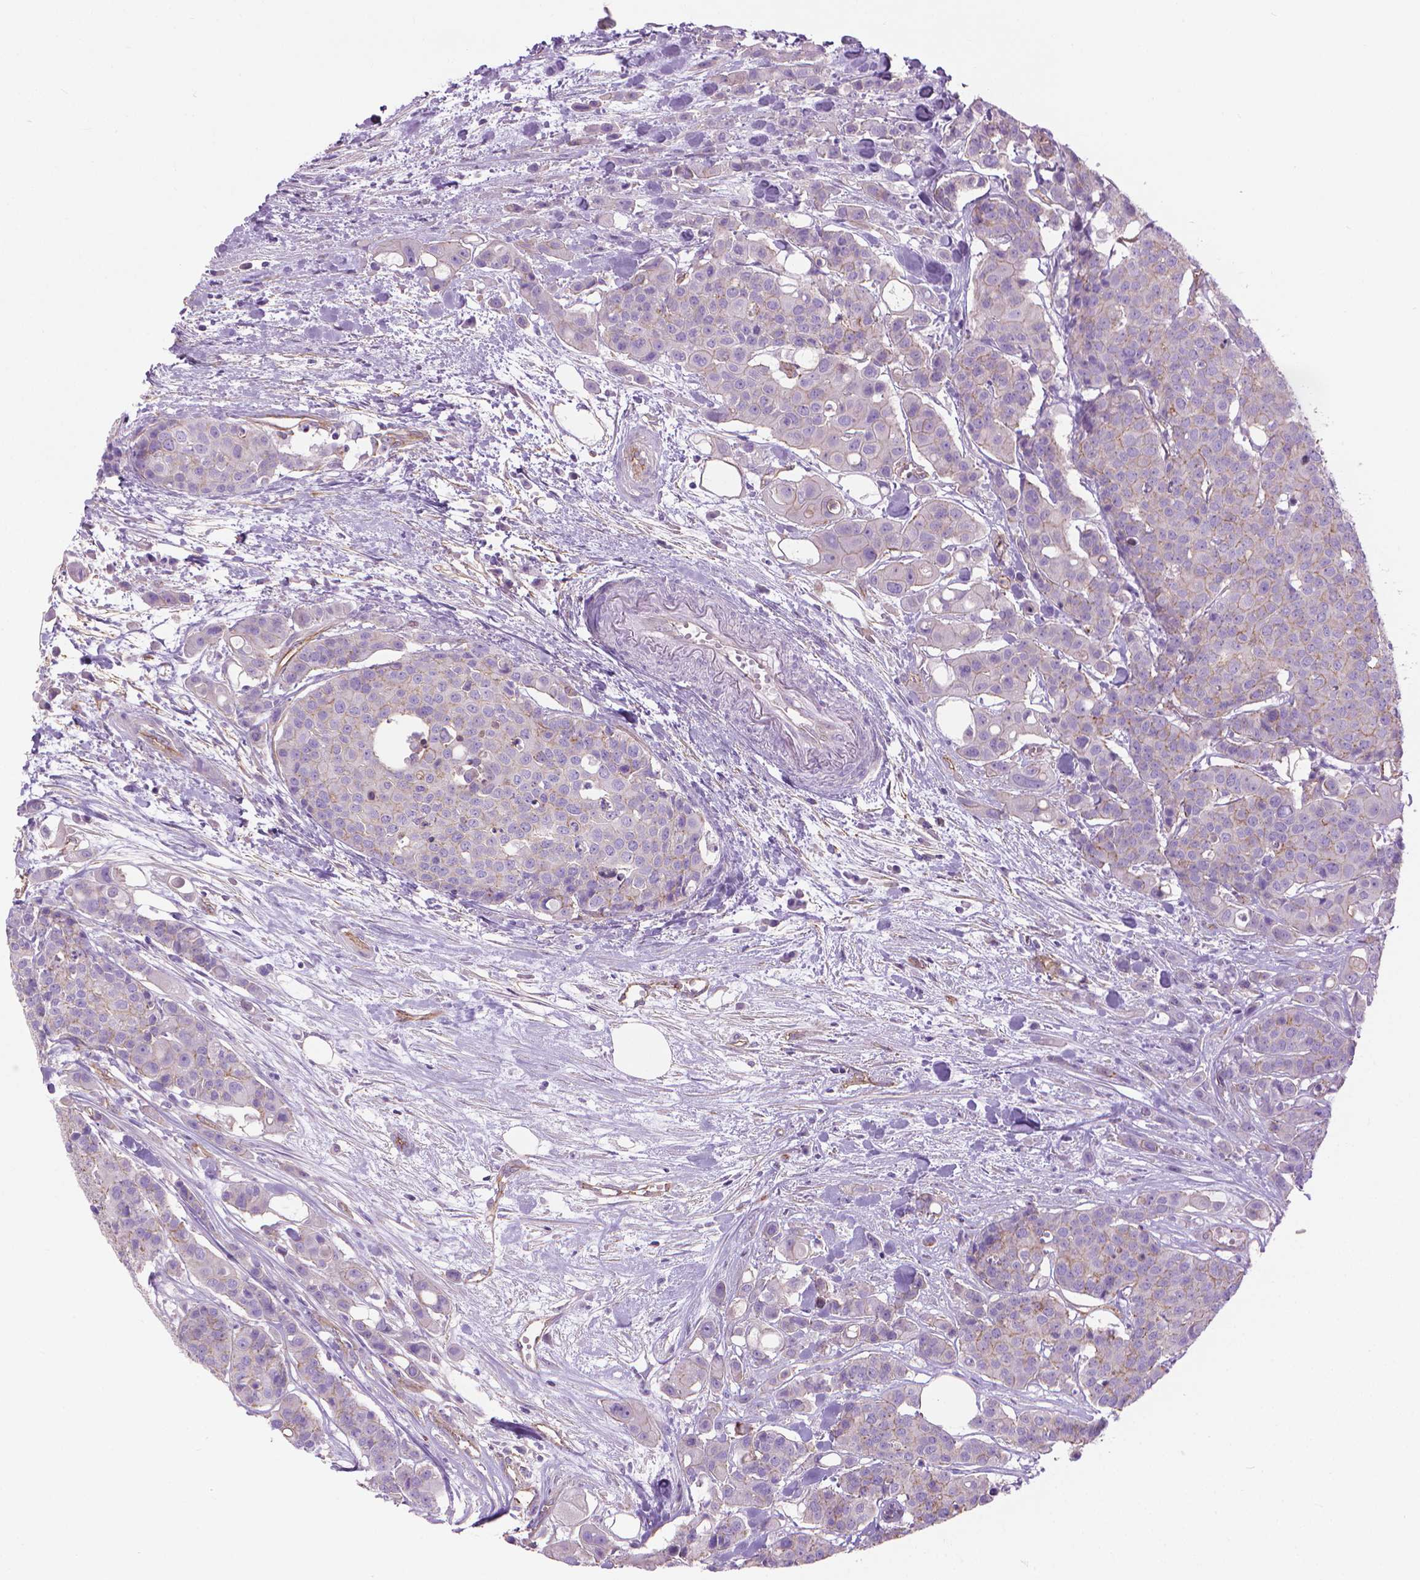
{"staining": {"intensity": "weak", "quantity": "<25%", "location": "cytoplasmic/membranous"}, "tissue": "carcinoid", "cell_type": "Tumor cells", "image_type": "cancer", "snomed": [{"axis": "morphology", "description": "Carcinoid, malignant, NOS"}, {"axis": "topography", "description": "Colon"}], "caption": "Image shows no significant protein staining in tumor cells of carcinoid.", "gene": "TENT5A", "patient": {"sex": "male", "age": 81}}